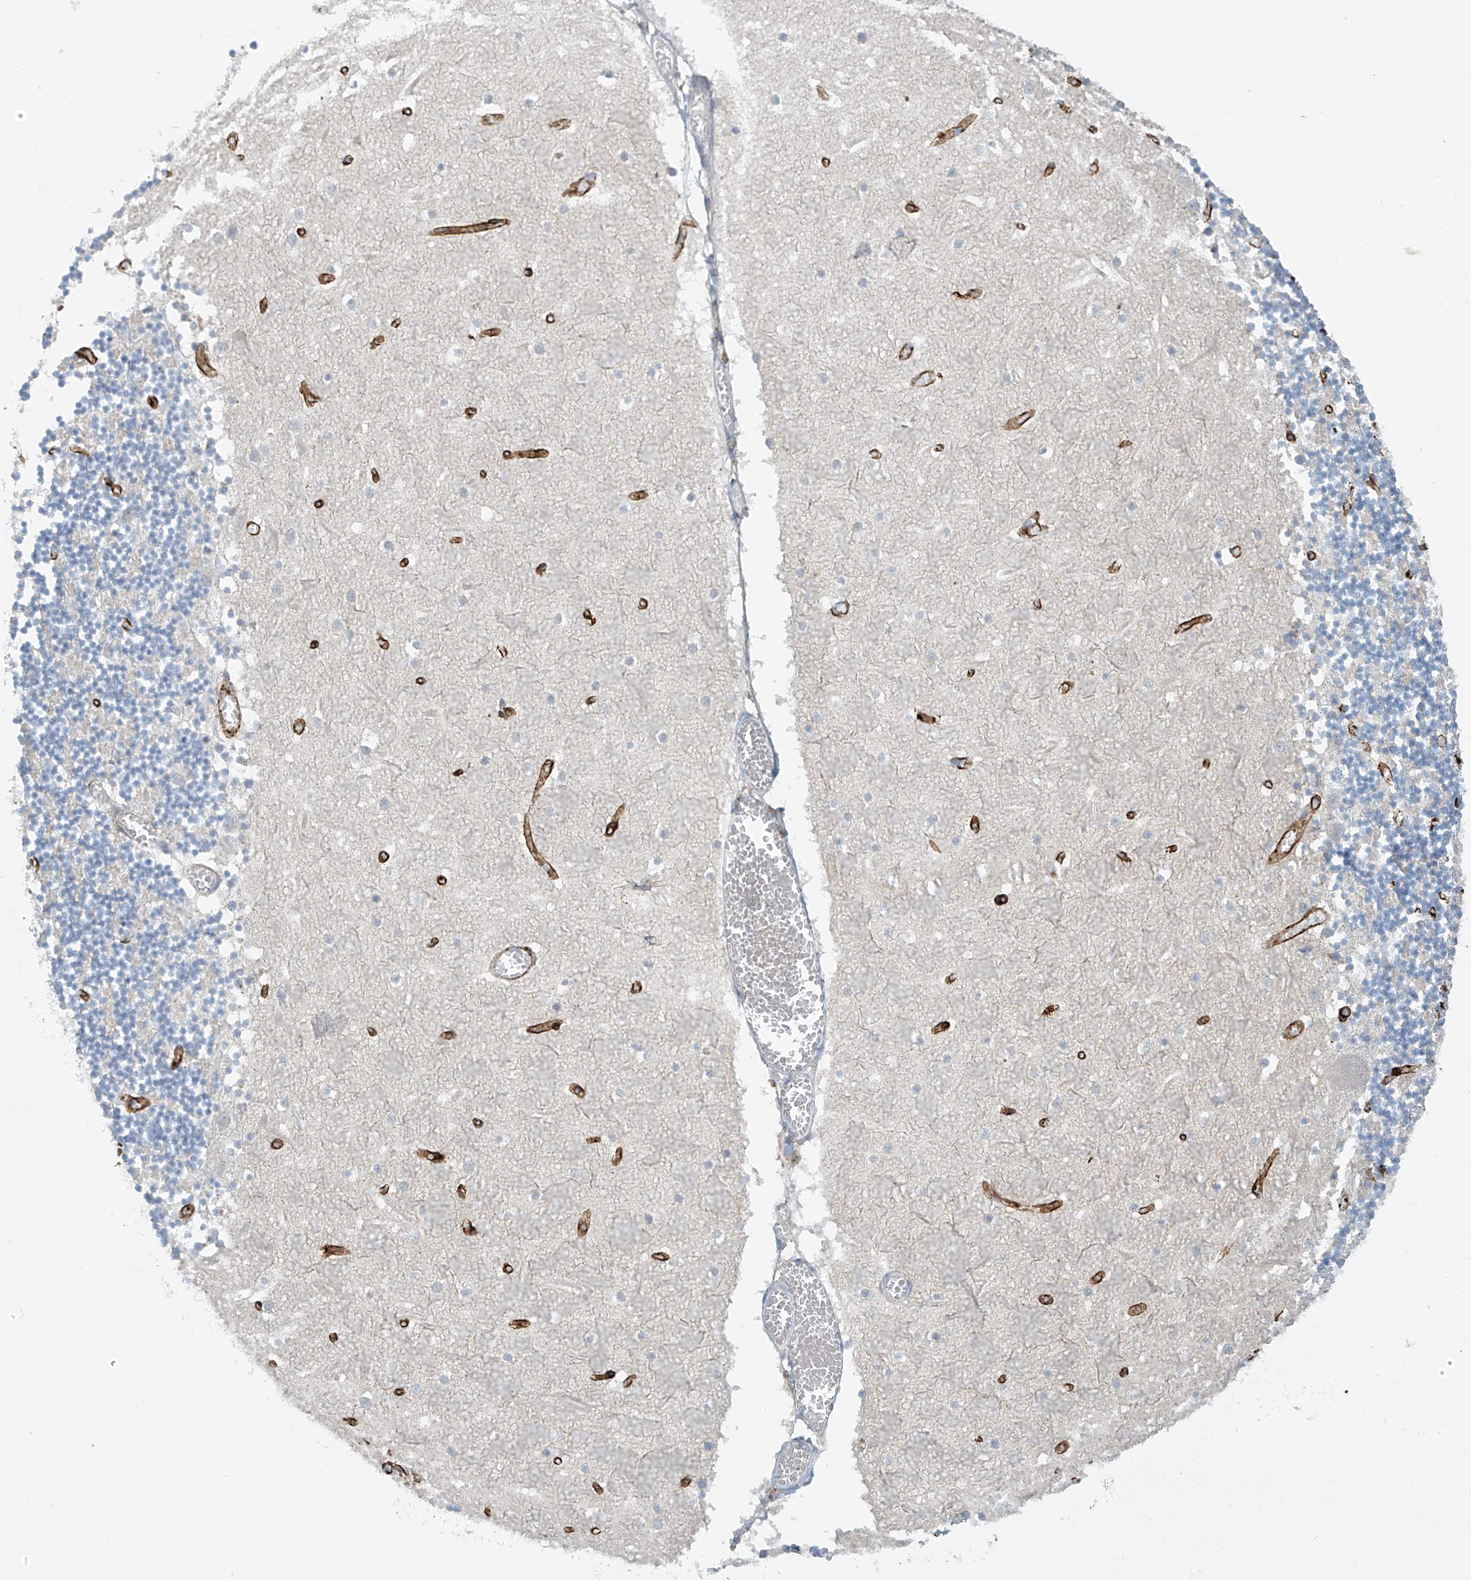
{"staining": {"intensity": "negative", "quantity": "none", "location": "none"}, "tissue": "cerebellum", "cell_type": "Cells in granular layer", "image_type": "normal", "snomed": [{"axis": "morphology", "description": "Normal tissue, NOS"}, {"axis": "topography", "description": "Cerebellum"}], "caption": "IHC of unremarkable cerebellum exhibits no expression in cells in granular layer.", "gene": "SLC6A12", "patient": {"sex": "female", "age": 28}}